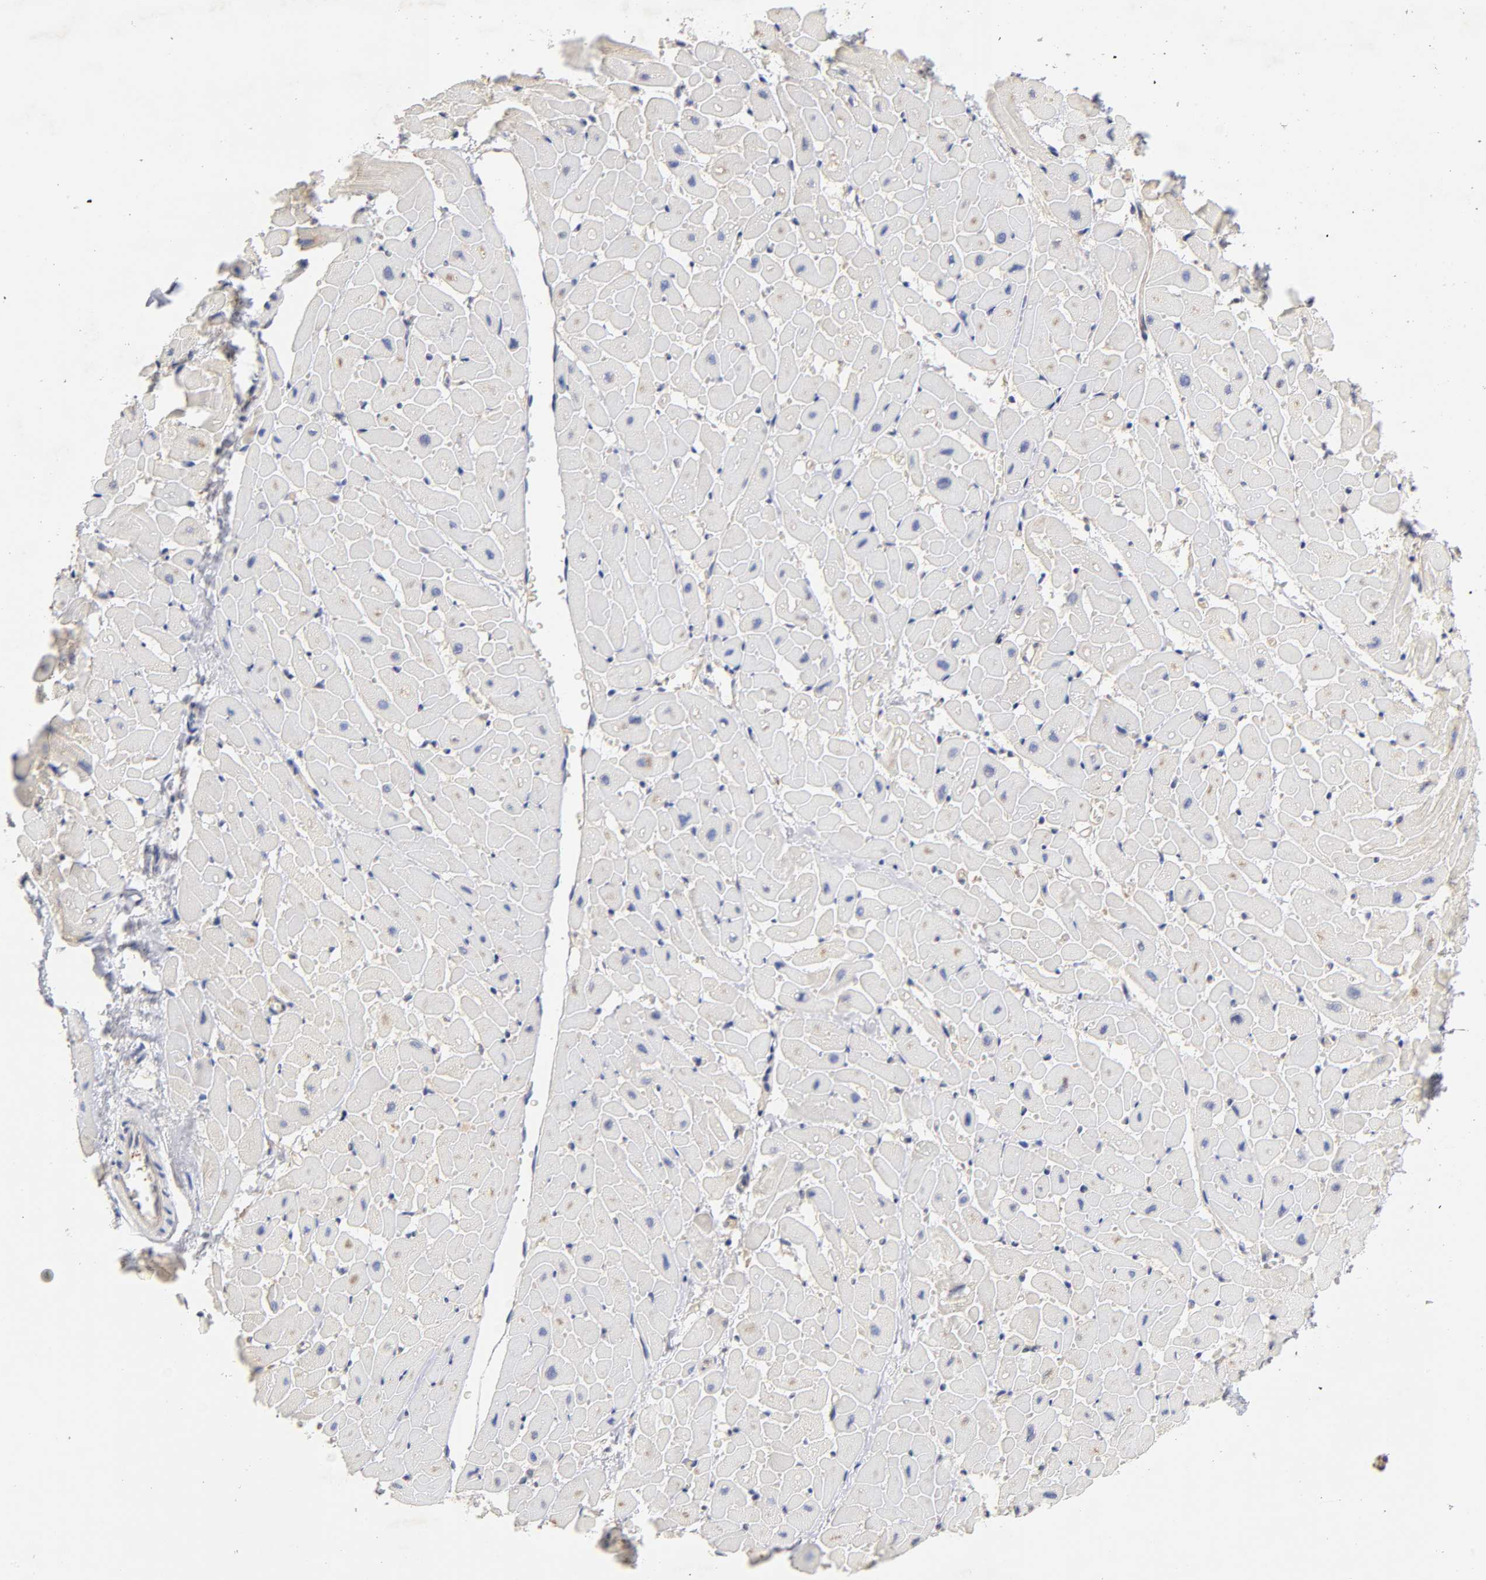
{"staining": {"intensity": "weak", "quantity": "<25%", "location": "cytoplasmic/membranous"}, "tissue": "heart muscle", "cell_type": "Cardiomyocytes", "image_type": "normal", "snomed": [{"axis": "morphology", "description": "Normal tissue, NOS"}, {"axis": "topography", "description": "Heart"}], "caption": "Heart muscle stained for a protein using IHC reveals no staining cardiomyocytes.", "gene": "RPS29", "patient": {"sex": "male", "age": 45}}